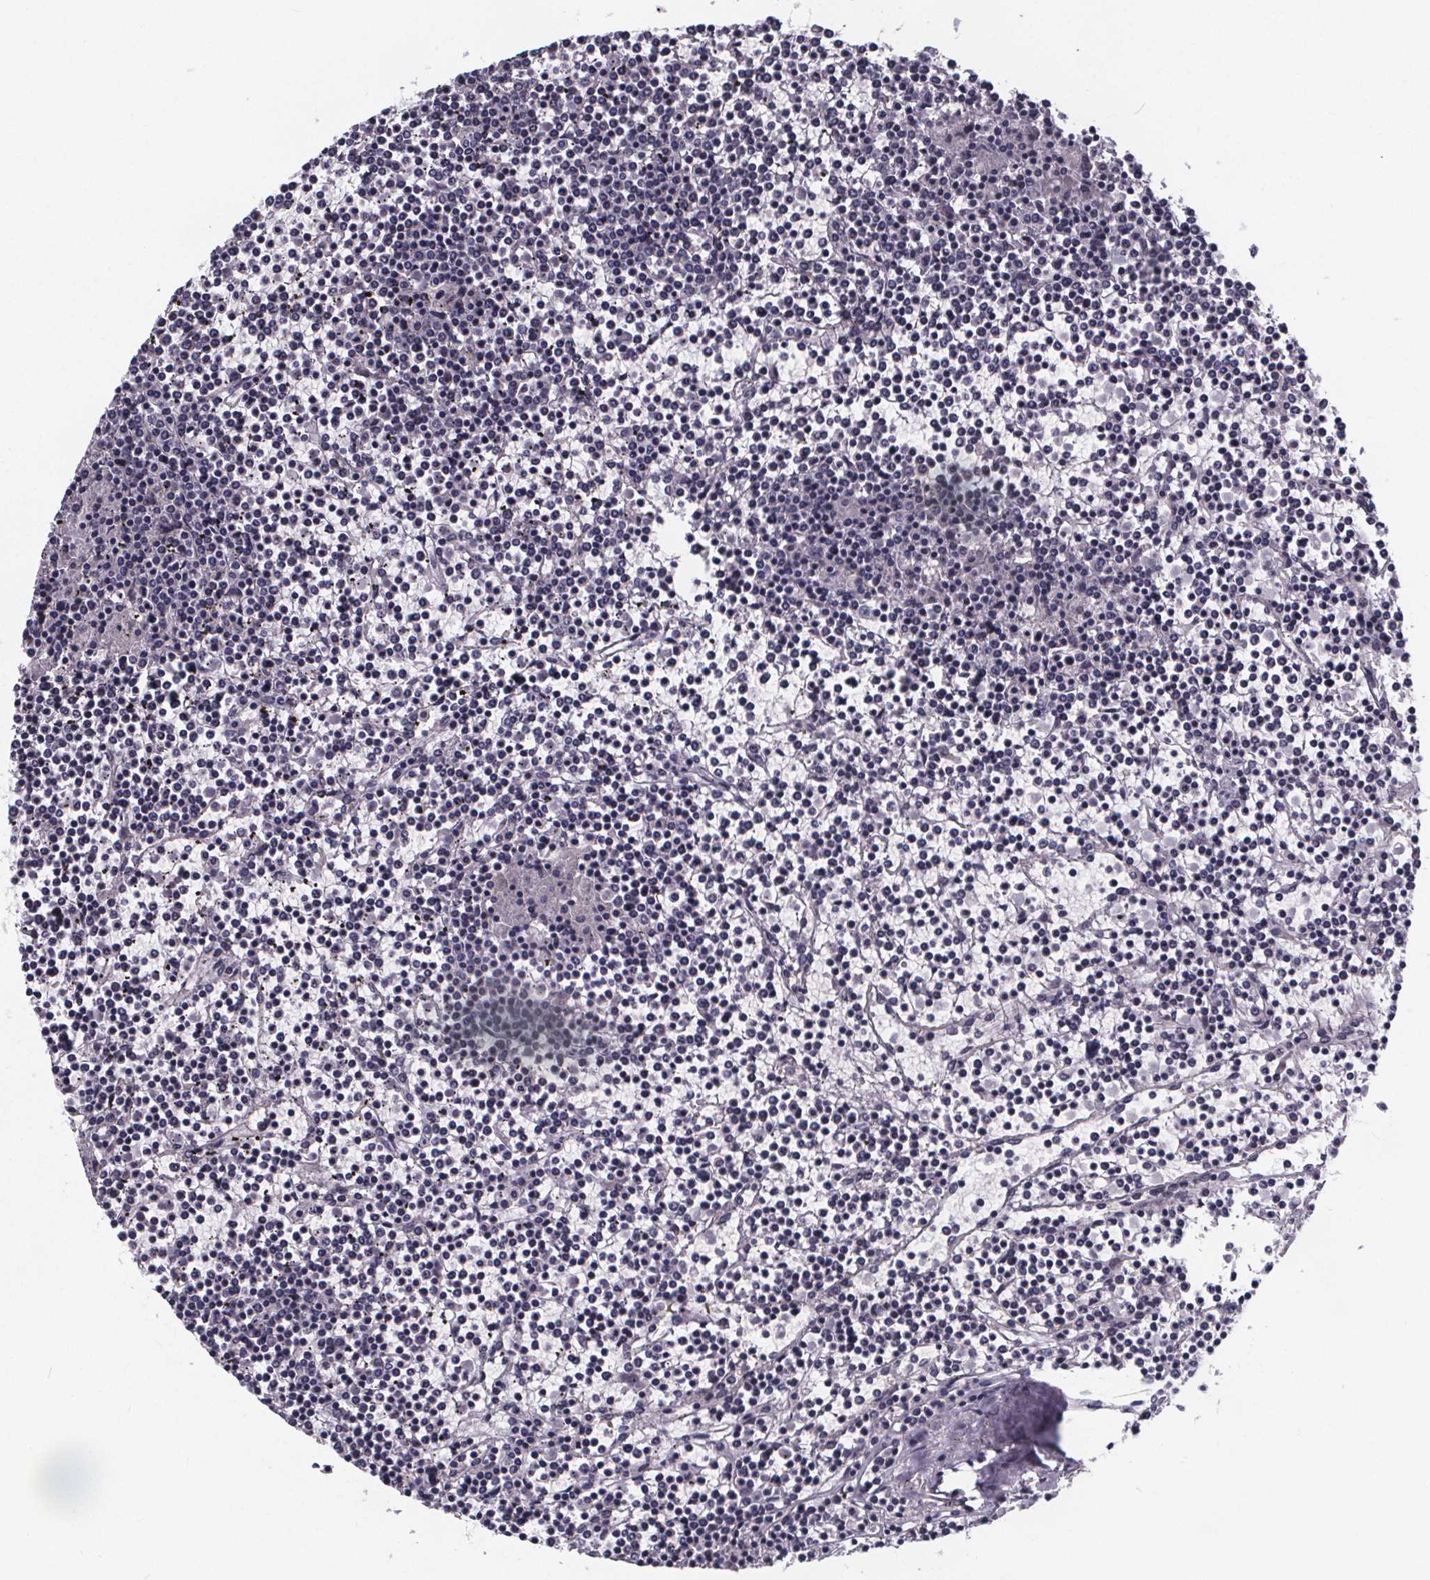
{"staining": {"intensity": "negative", "quantity": "none", "location": "none"}, "tissue": "lymphoma", "cell_type": "Tumor cells", "image_type": "cancer", "snomed": [{"axis": "morphology", "description": "Malignant lymphoma, non-Hodgkin's type, Low grade"}, {"axis": "topography", "description": "Spleen"}], "caption": "A high-resolution histopathology image shows IHC staining of lymphoma, which exhibits no significant positivity in tumor cells.", "gene": "FAM181B", "patient": {"sex": "female", "age": 19}}